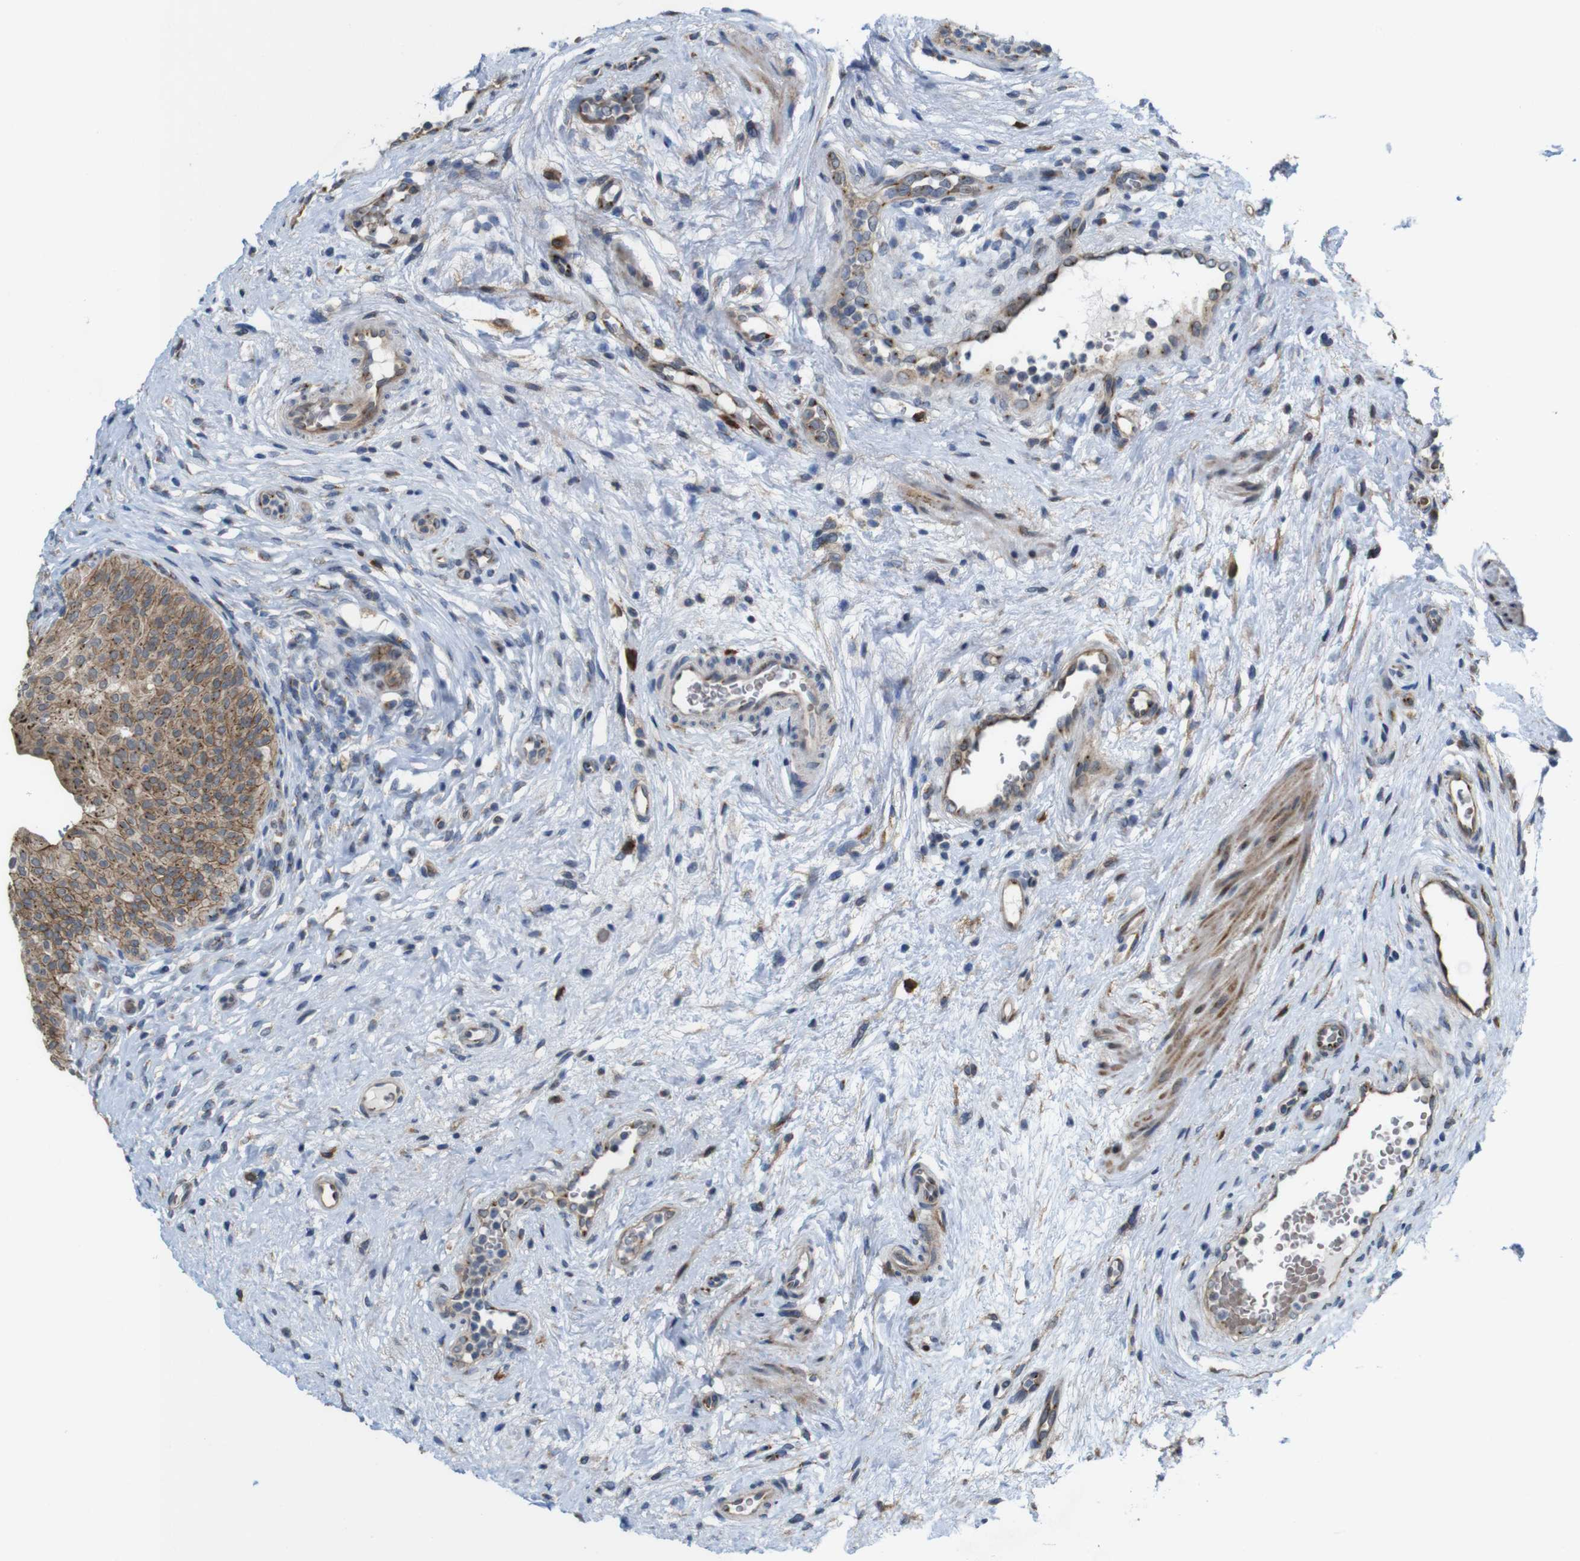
{"staining": {"intensity": "moderate", "quantity": ">75%", "location": "cytoplasmic/membranous"}, "tissue": "urinary bladder", "cell_type": "Urothelial cells", "image_type": "normal", "snomed": [{"axis": "morphology", "description": "Normal tissue, NOS"}, {"axis": "topography", "description": "Urinary bladder"}], "caption": "Protein staining of benign urinary bladder exhibits moderate cytoplasmic/membranous staining in approximately >75% of urothelial cells. (Stains: DAB in brown, nuclei in blue, Microscopy: brightfield microscopy at high magnification).", "gene": "EFCAB14", "patient": {"sex": "male", "age": 46}}